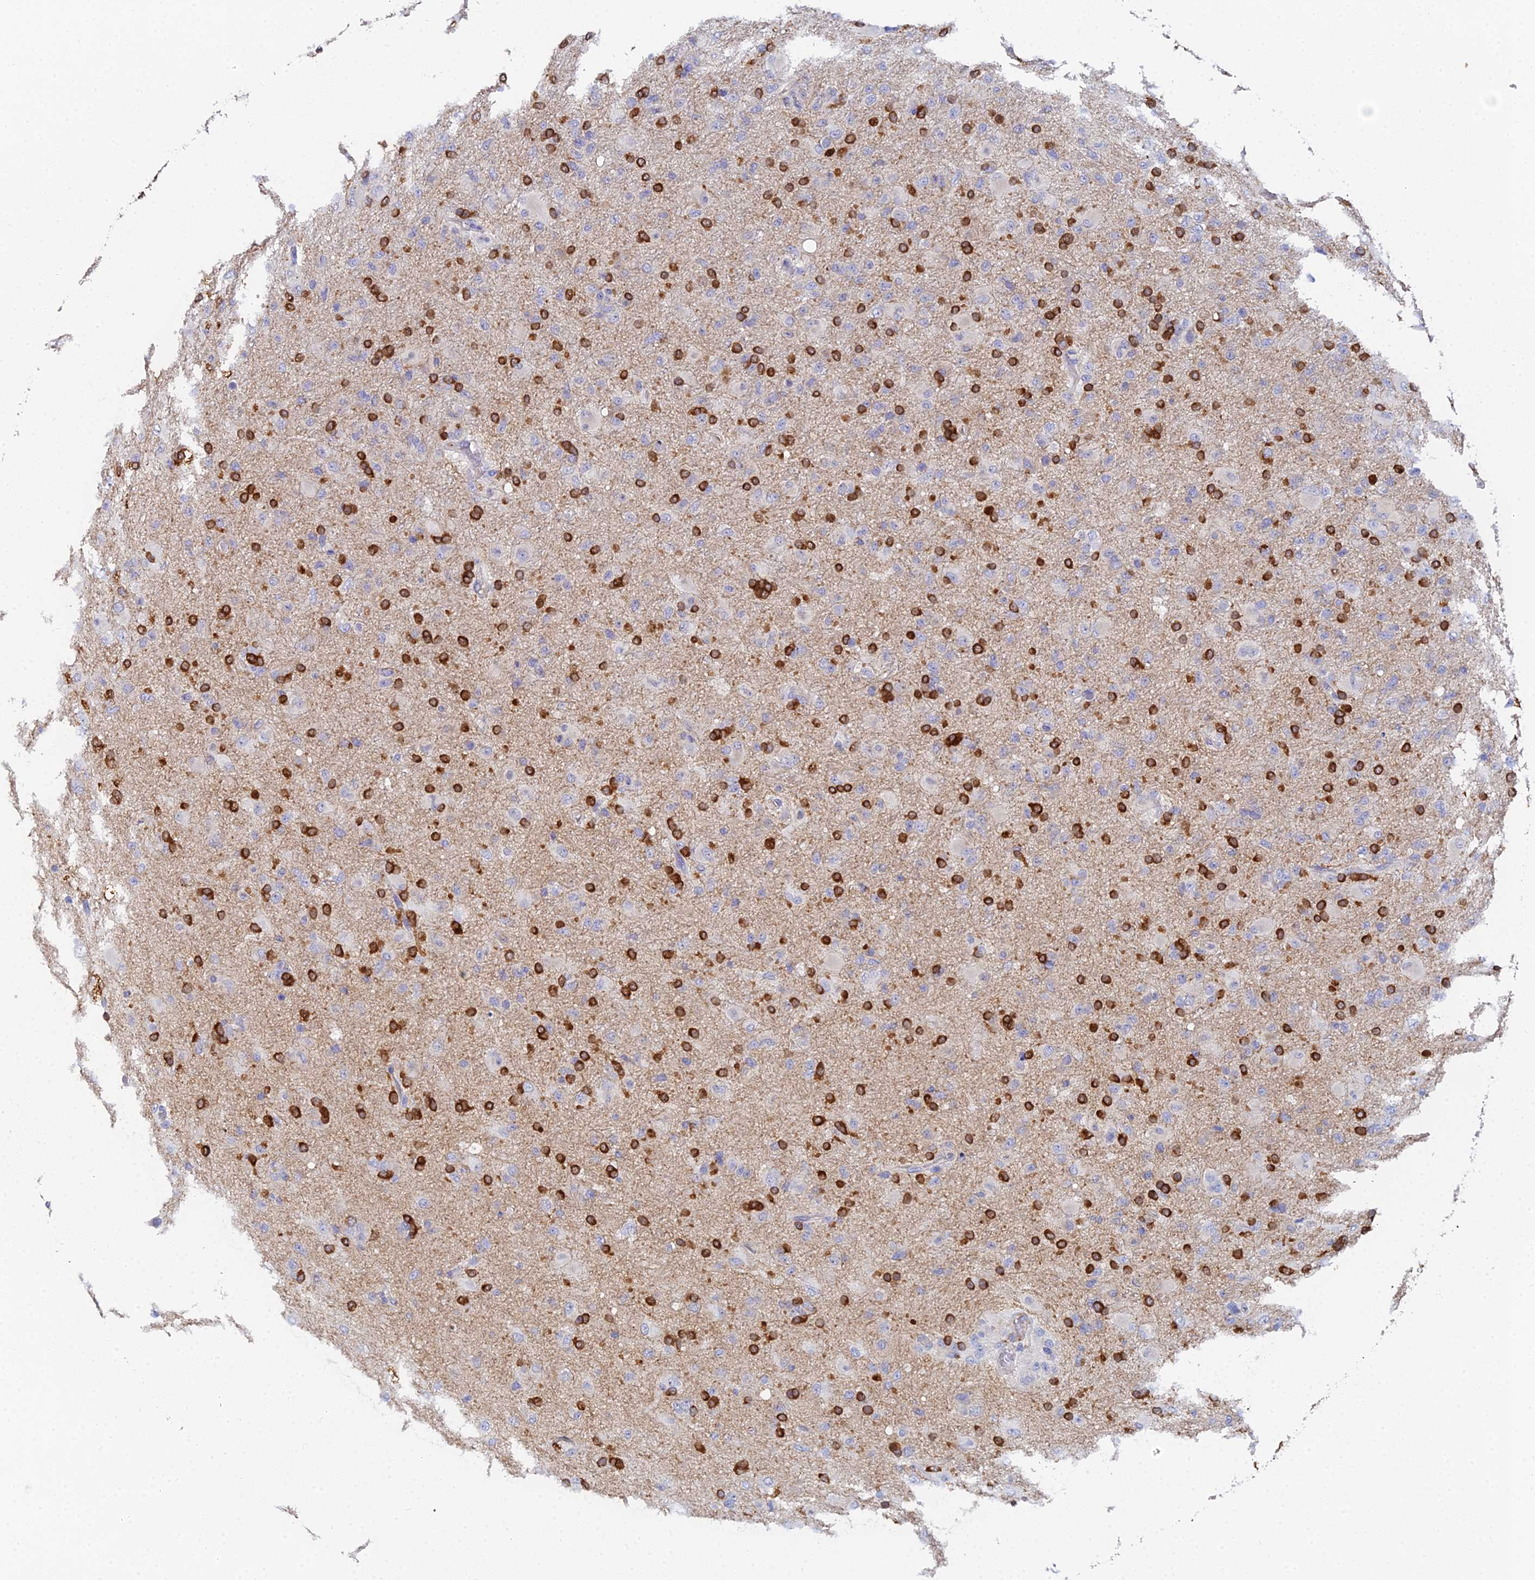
{"staining": {"intensity": "strong", "quantity": ">75%", "location": "cytoplasmic/membranous"}, "tissue": "glioma", "cell_type": "Tumor cells", "image_type": "cancer", "snomed": [{"axis": "morphology", "description": "Glioma, malignant, Low grade"}, {"axis": "topography", "description": "Brain"}], "caption": "Immunohistochemical staining of glioma displays high levels of strong cytoplasmic/membranous protein positivity in about >75% of tumor cells.", "gene": "ENSG00000268674", "patient": {"sex": "male", "age": 65}}